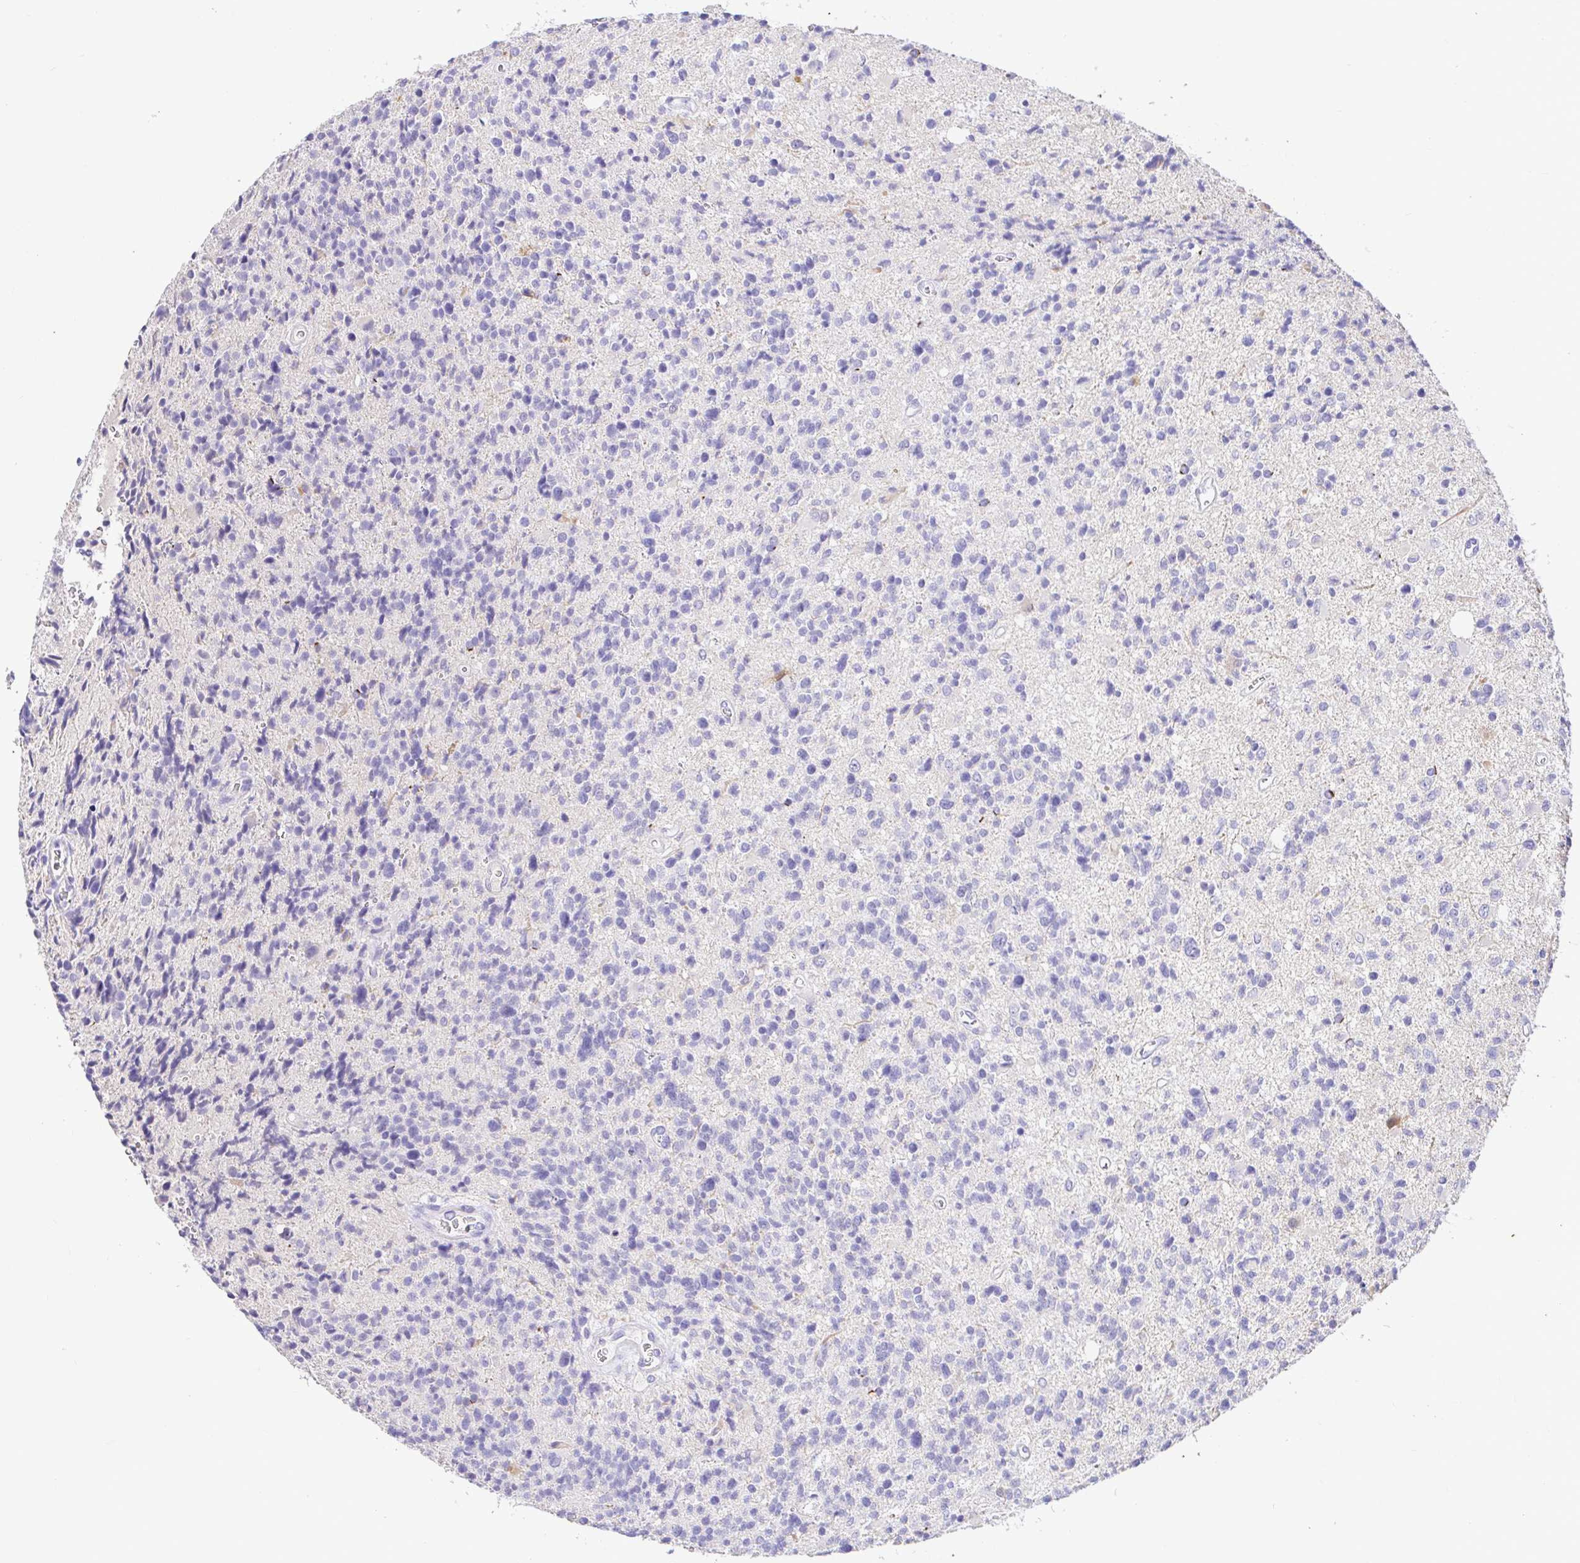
{"staining": {"intensity": "negative", "quantity": "none", "location": "none"}, "tissue": "glioma", "cell_type": "Tumor cells", "image_type": "cancer", "snomed": [{"axis": "morphology", "description": "Glioma, malignant, High grade"}, {"axis": "topography", "description": "Brain"}], "caption": "Immunohistochemistry of glioma reveals no staining in tumor cells.", "gene": "CDO1", "patient": {"sex": "male", "age": 29}}